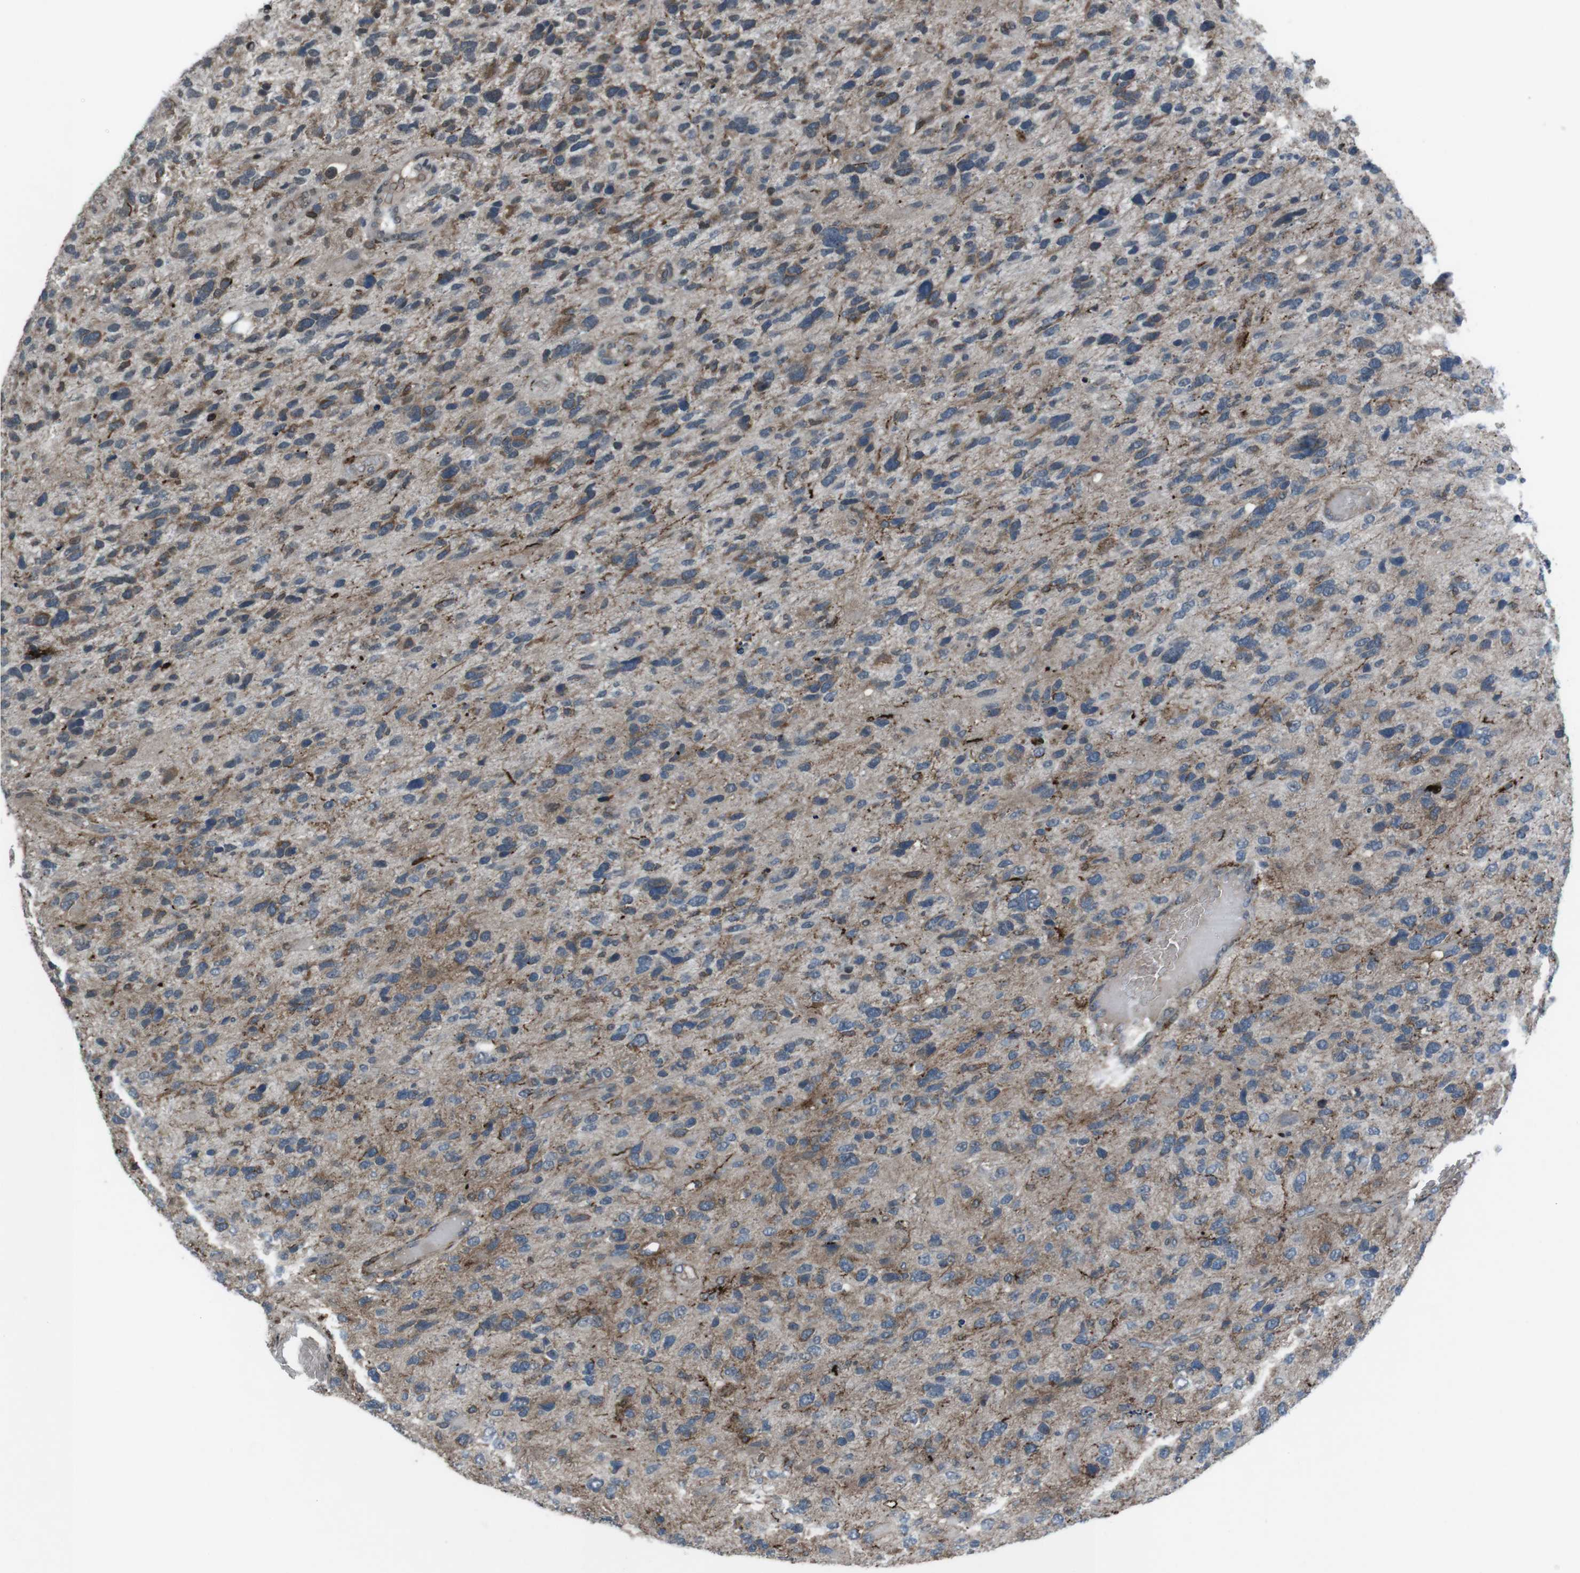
{"staining": {"intensity": "moderate", "quantity": "25%-75%", "location": "cytoplasmic/membranous"}, "tissue": "glioma", "cell_type": "Tumor cells", "image_type": "cancer", "snomed": [{"axis": "morphology", "description": "Glioma, malignant, High grade"}, {"axis": "topography", "description": "Brain"}], "caption": "Immunohistochemistry (IHC) staining of malignant glioma (high-grade), which shows medium levels of moderate cytoplasmic/membranous expression in about 25%-75% of tumor cells indicating moderate cytoplasmic/membranous protein expression. The staining was performed using DAB (brown) for protein detection and nuclei were counterstained in hematoxylin (blue).", "gene": "GDF10", "patient": {"sex": "female", "age": 58}}